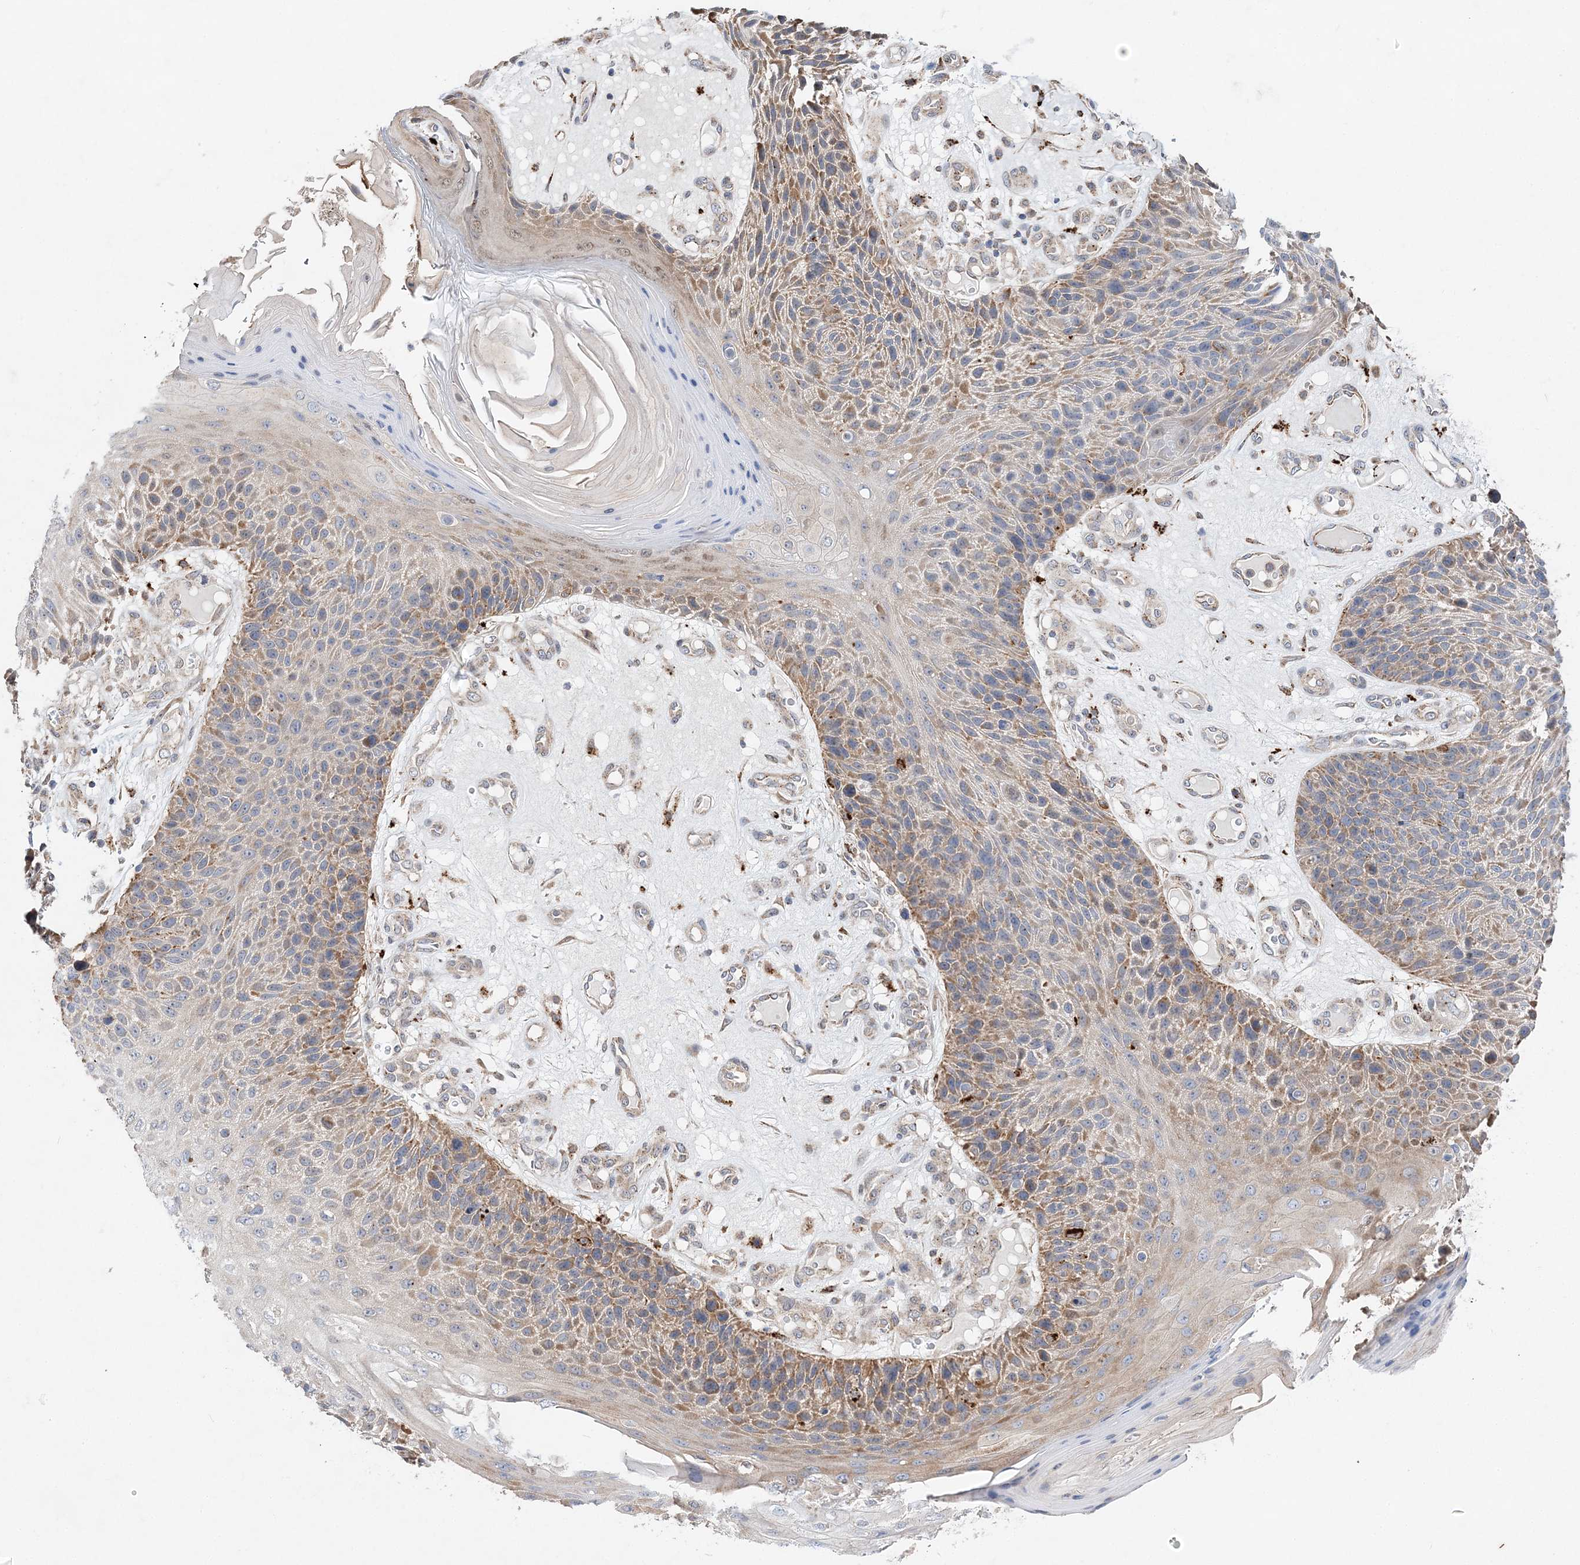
{"staining": {"intensity": "moderate", "quantity": ">75%", "location": "cytoplasmic/membranous"}, "tissue": "skin cancer", "cell_type": "Tumor cells", "image_type": "cancer", "snomed": [{"axis": "morphology", "description": "Squamous cell carcinoma, NOS"}, {"axis": "topography", "description": "Skin"}], "caption": "Approximately >75% of tumor cells in human skin cancer (squamous cell carcinoma) exhibit moderate cytoplasmic/membranous protein staining as visualized by brown immunohistochemical staining.", "gene": "C3orf38", "patient": {"sex": "female", "age": 88}}